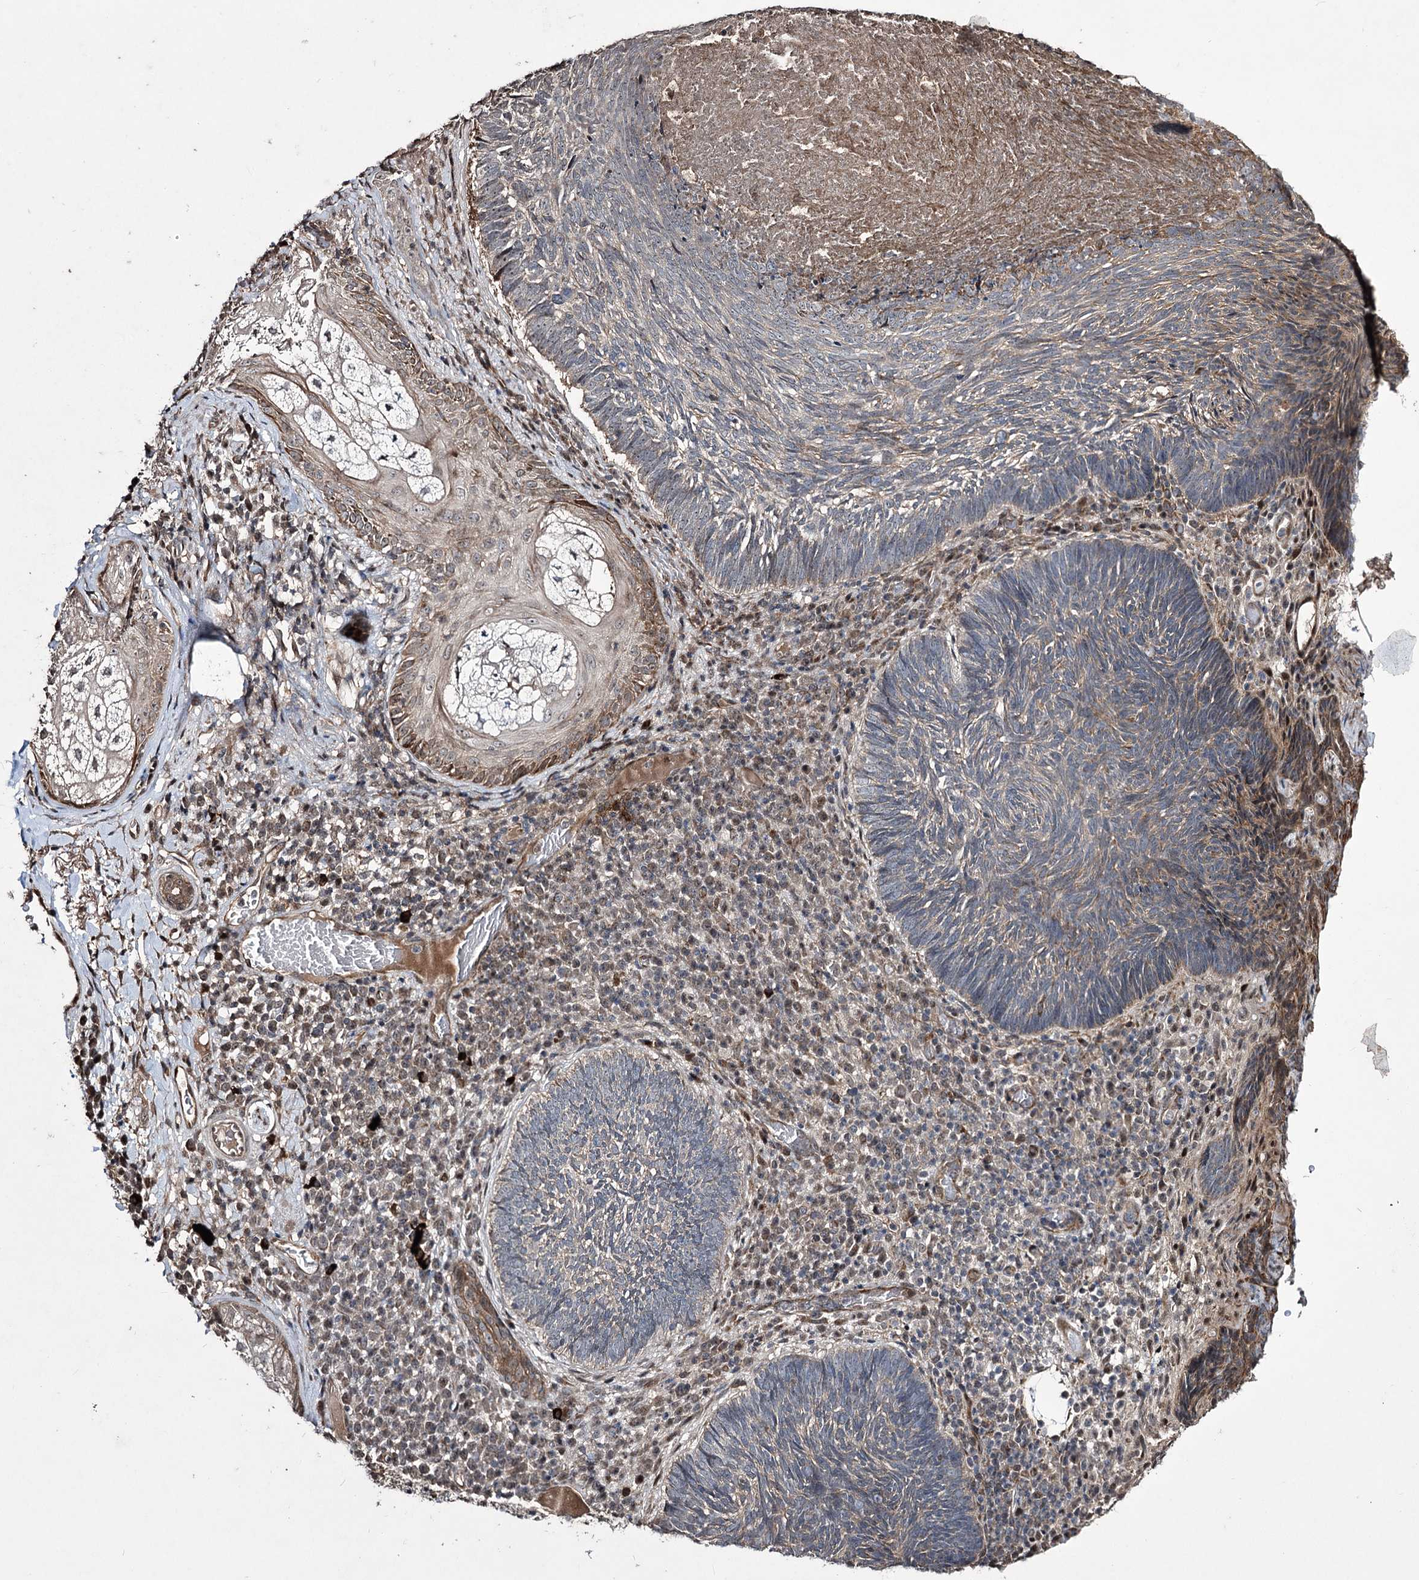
{"staining": {"intensity": "negative", "quantity": "none", "location": "none"}, "tissue": "skin cancer", "cell_type": "Tumor cells", "image_type": "cancer", "snomed": [{"axis": "morphology", "description": "Basal cell carcinoma"}, {"axis": "topography", "description": "Skin"}], "caption": "Image shows no significant protein staining in tumor cells of skin cancer.", "gene": "CPNE8", "patient": {"sex": "male", "age": 88}}